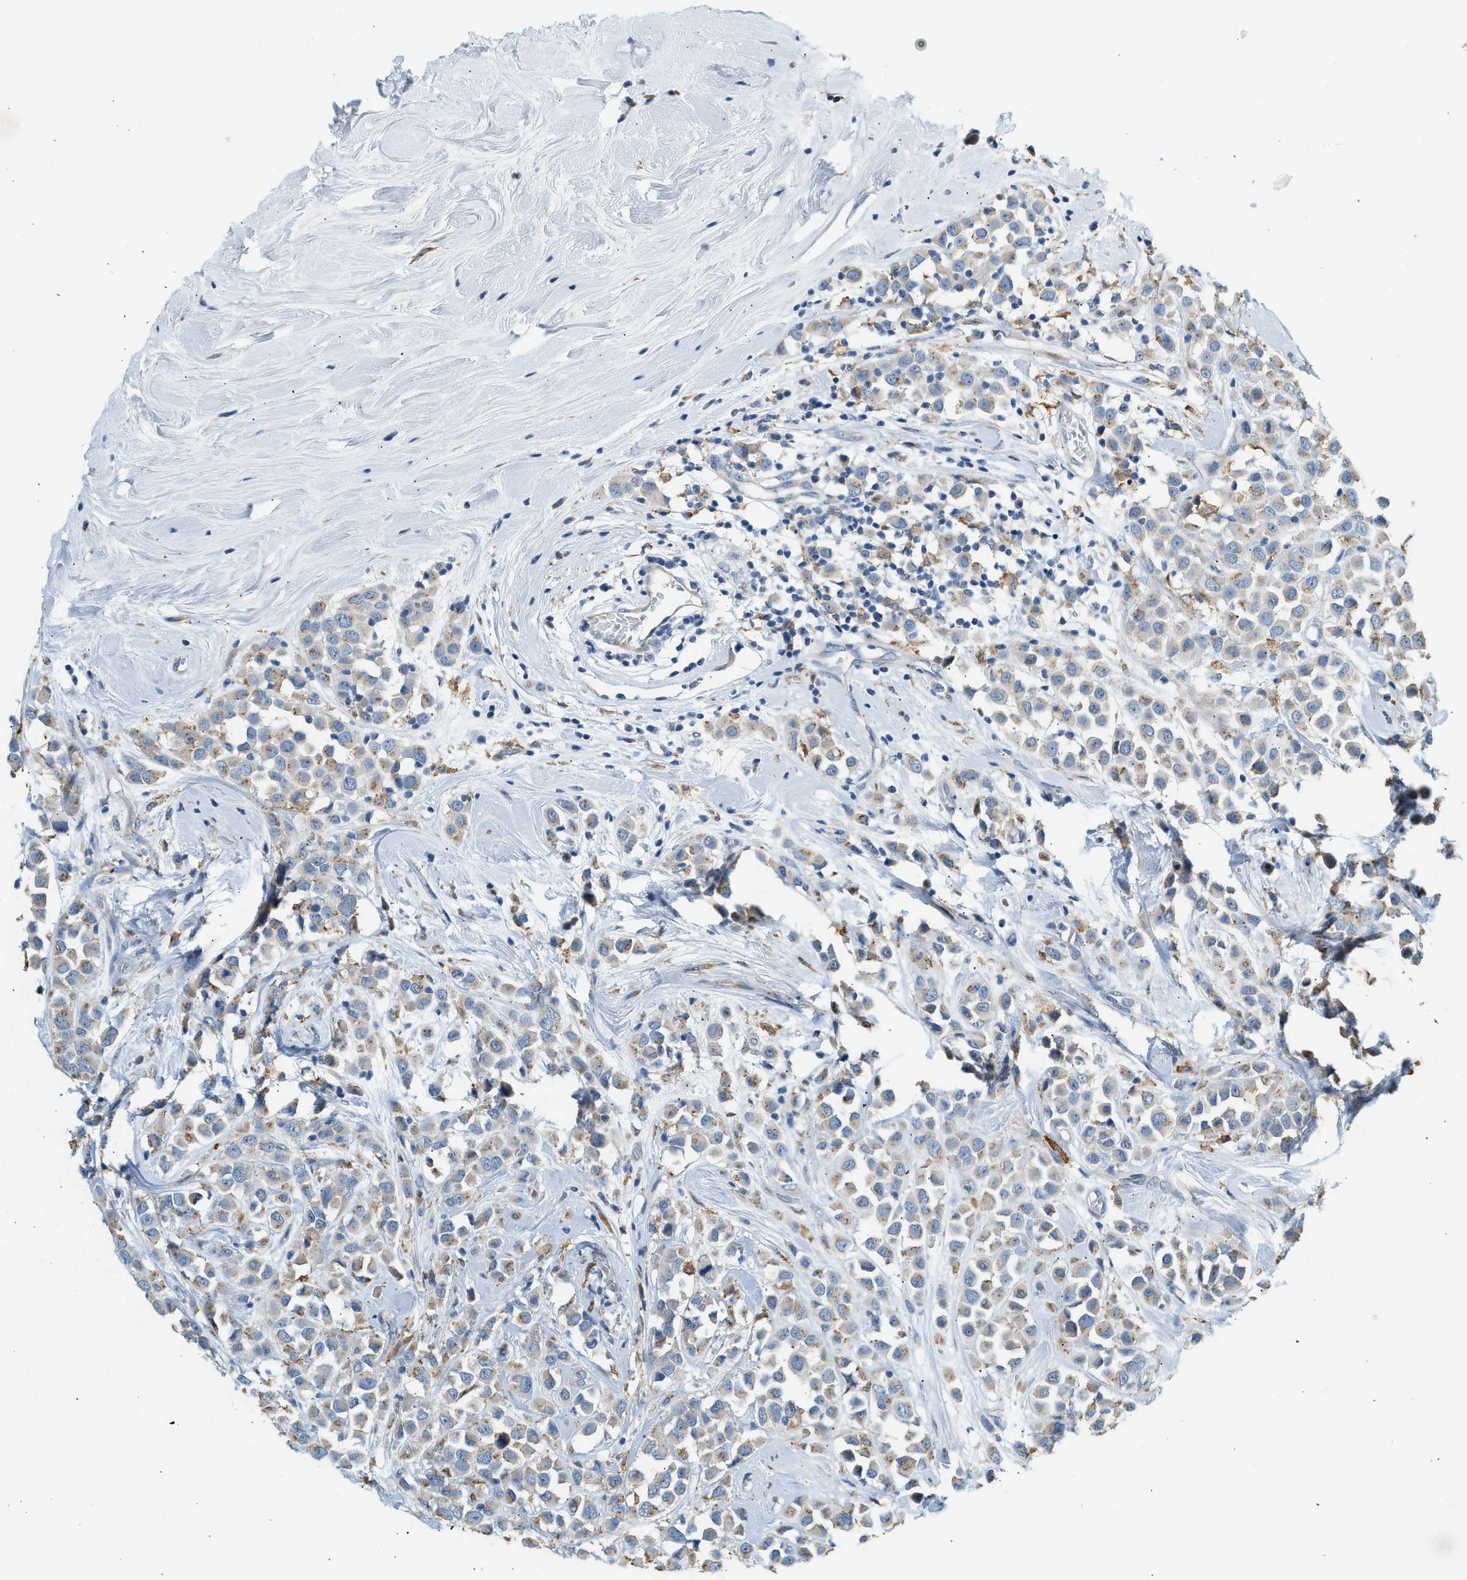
{"staining": {"intensity": "weak", "quantity": "25%-75%", "location": "cytoplasmic/membranous"}, "tissue": "breast cancer", "cell_type": "Tumor cells", "image_type": "cancer", "snomed": [{"axis": "morphology", "description": "Duct carcinoma"}, {"axis": "topography", "description": "Breast"}], "caption": "Human breast cancer stained with a protein marker shows weak staining in tumor cells.", "gene": "CTSB", "patient": {"sex": "female", "age": 61}}